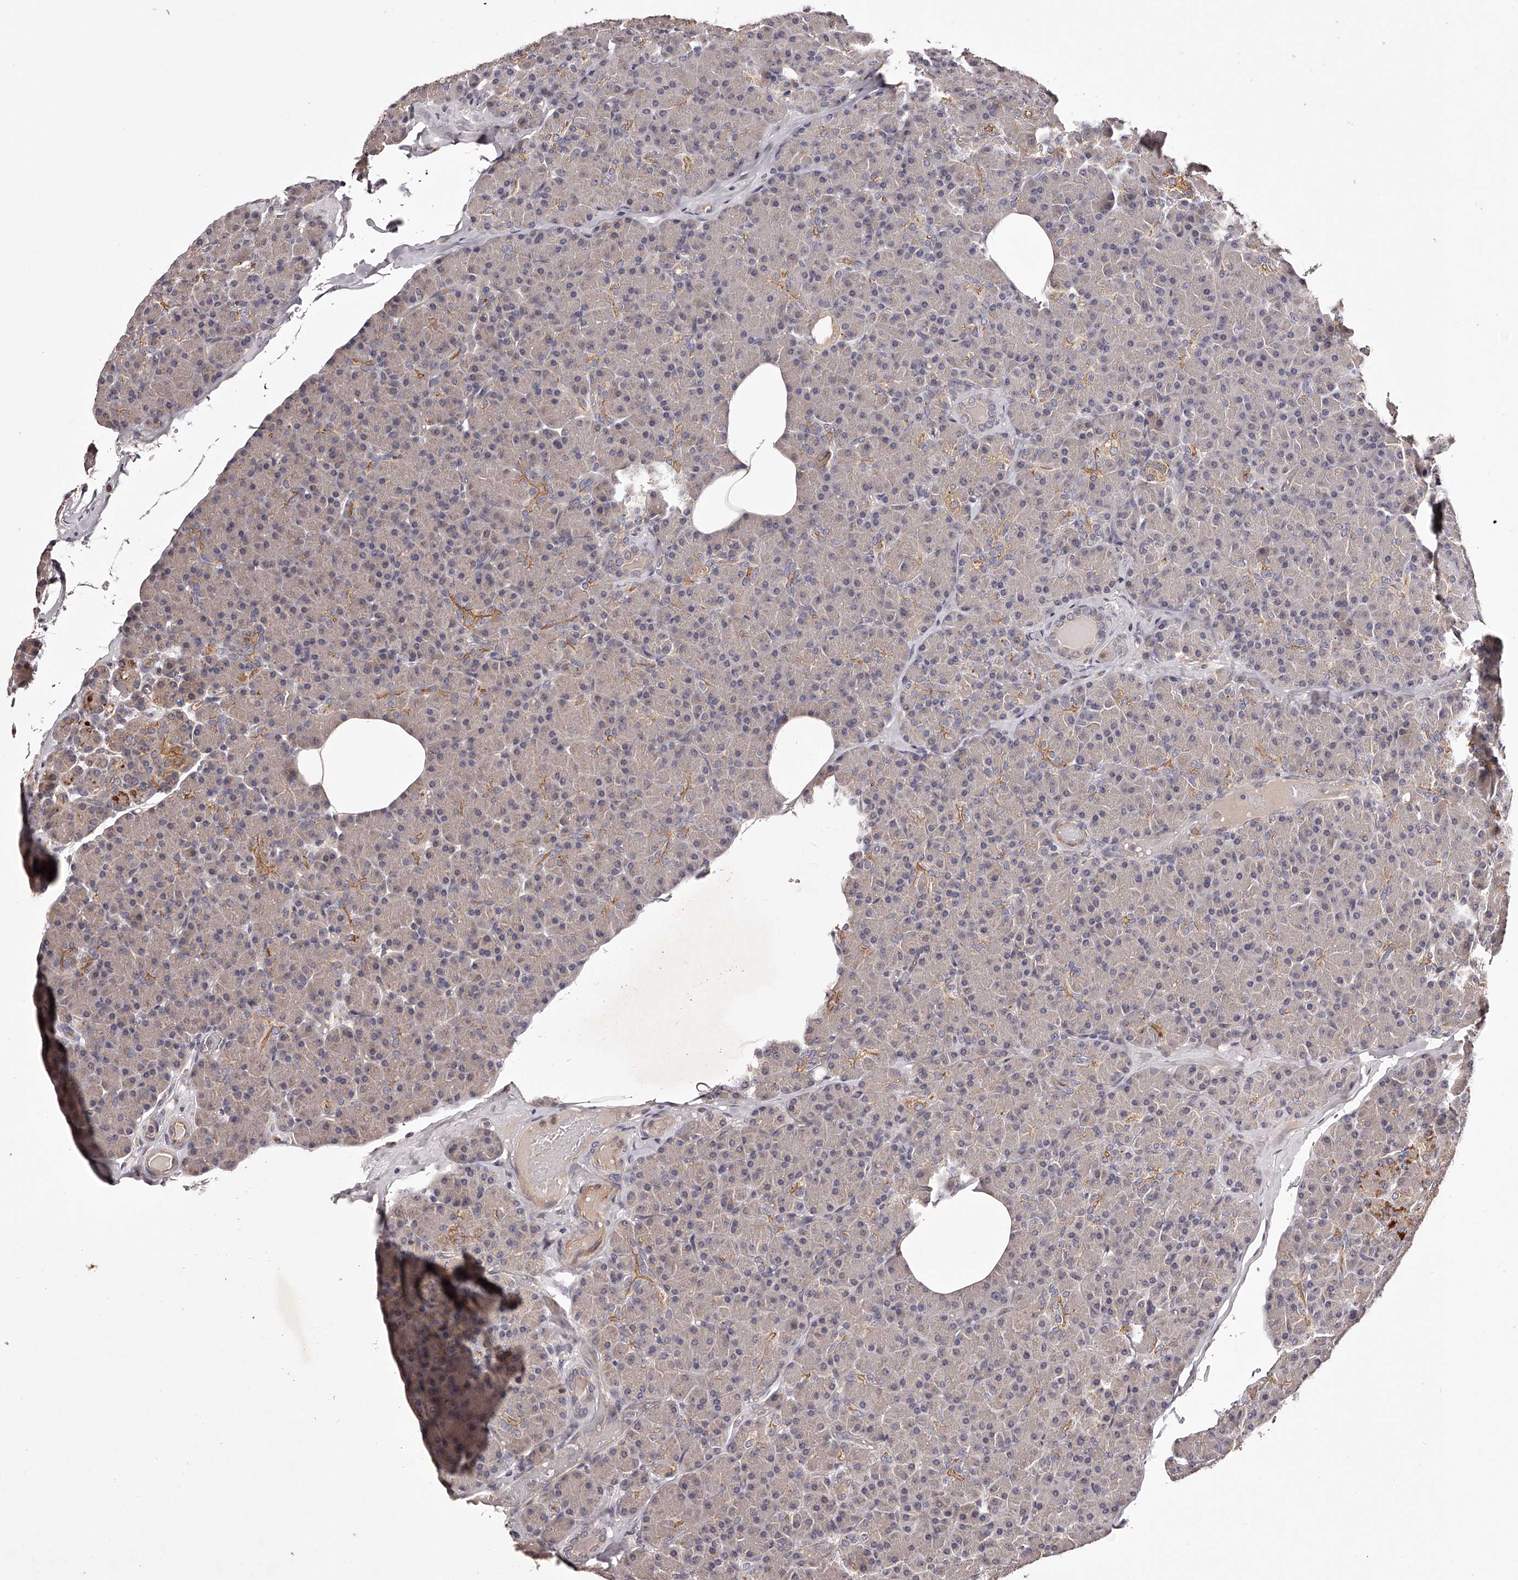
{"staining": {"intensity": "moderate", "quantity": "<25%", "location": "cytoplasmic/membranous"}, "tissue": "pancreas", "cell_type": "Exocrine glandular cells", "image_type": "normal", "snomed": [{"axis": "morphology", "description": "Normal tissue, NOS"}, {"axis": "topography", "description": "Pancreas"}], "caption": "This is a micrograph of IHC staining of unremarkable pancreas, which shows moderate positivity in the cytoplasmic/membranous of exocrine glandular cells.", "gene": "ODF2L", "patient": {"sex": "female", "age": 43}}